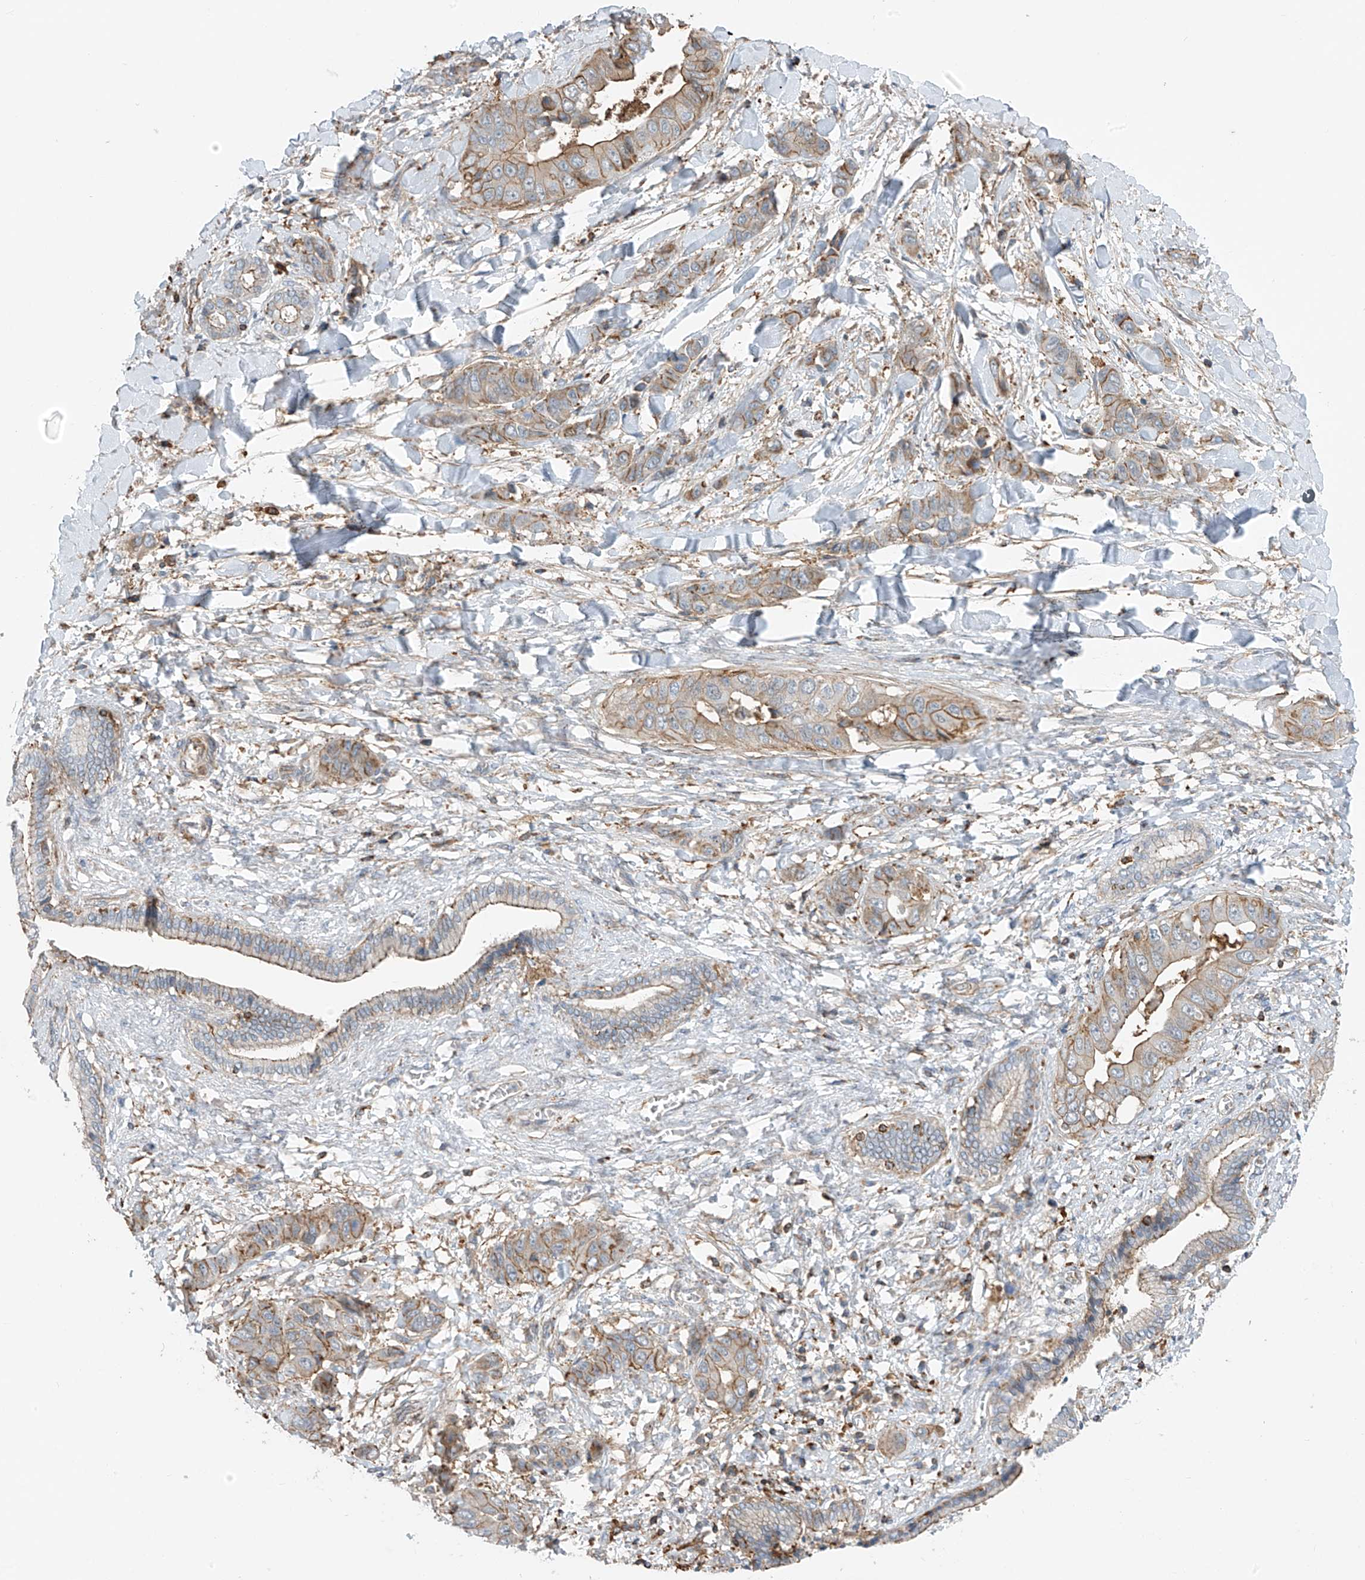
{"staining": {"intensity": "weak", "quantity": ">75%", "location": "cytoplasmic/membranous"}, "tissue": "liver cancer", "cell_type": "Tumor cells", "image_type": "cancer", "snomed": [{"axis": "morphology", "description": "Cholangiocarcinoma"}, {"axis": "topography", "description": "Liver"}], "caption": "Protein analysis of liver cholangiocarcinoma tissue displays weak cytoplasmic/membranous expression in approximately >75% of tumor cells.", "gene": "SLC1A5", "patient": {"sex": "female", "age": 52}}